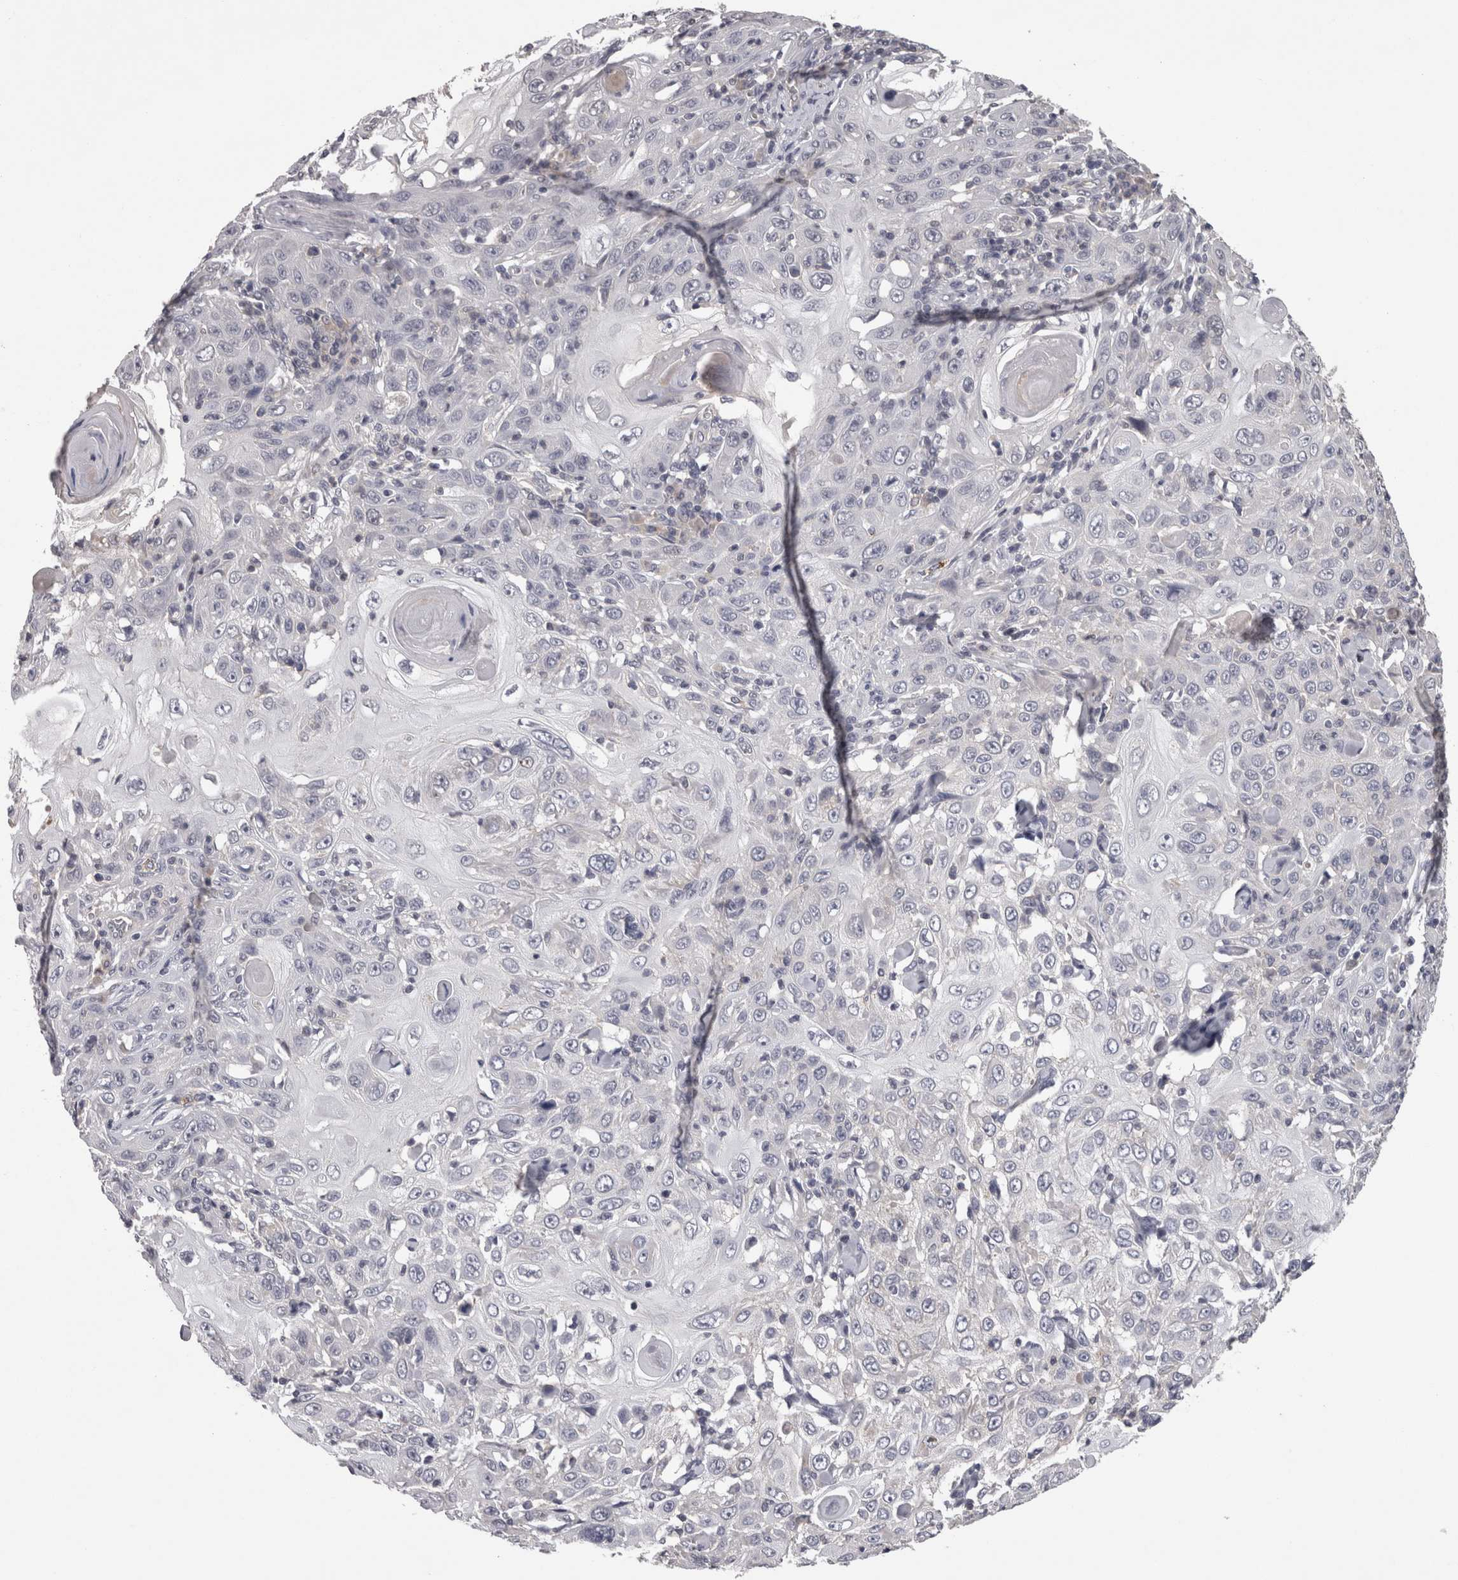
{"staining": {"intensity": "negative", "quantity": "none", "location": "none"}, "tissue": "skin cancer", "cell_type": "Tumor cells", "image_type": "cancer", "snomed": [{"axis": "morphology", "description": "Squamous cell carcinoma, NOS"}, {"axis": "topography", "description": "Skin"}], "caption": "High power microscopy histopathology image of an IHC image of skin cancer, revealing no significant staining in tumor cells. (Stains: DAB IHC with hematoxylin counter stain, Microscopy: brightfield microscopy at high magnification).", "gene": "PON3", "patient": {"sex": "female", "age": 88}}